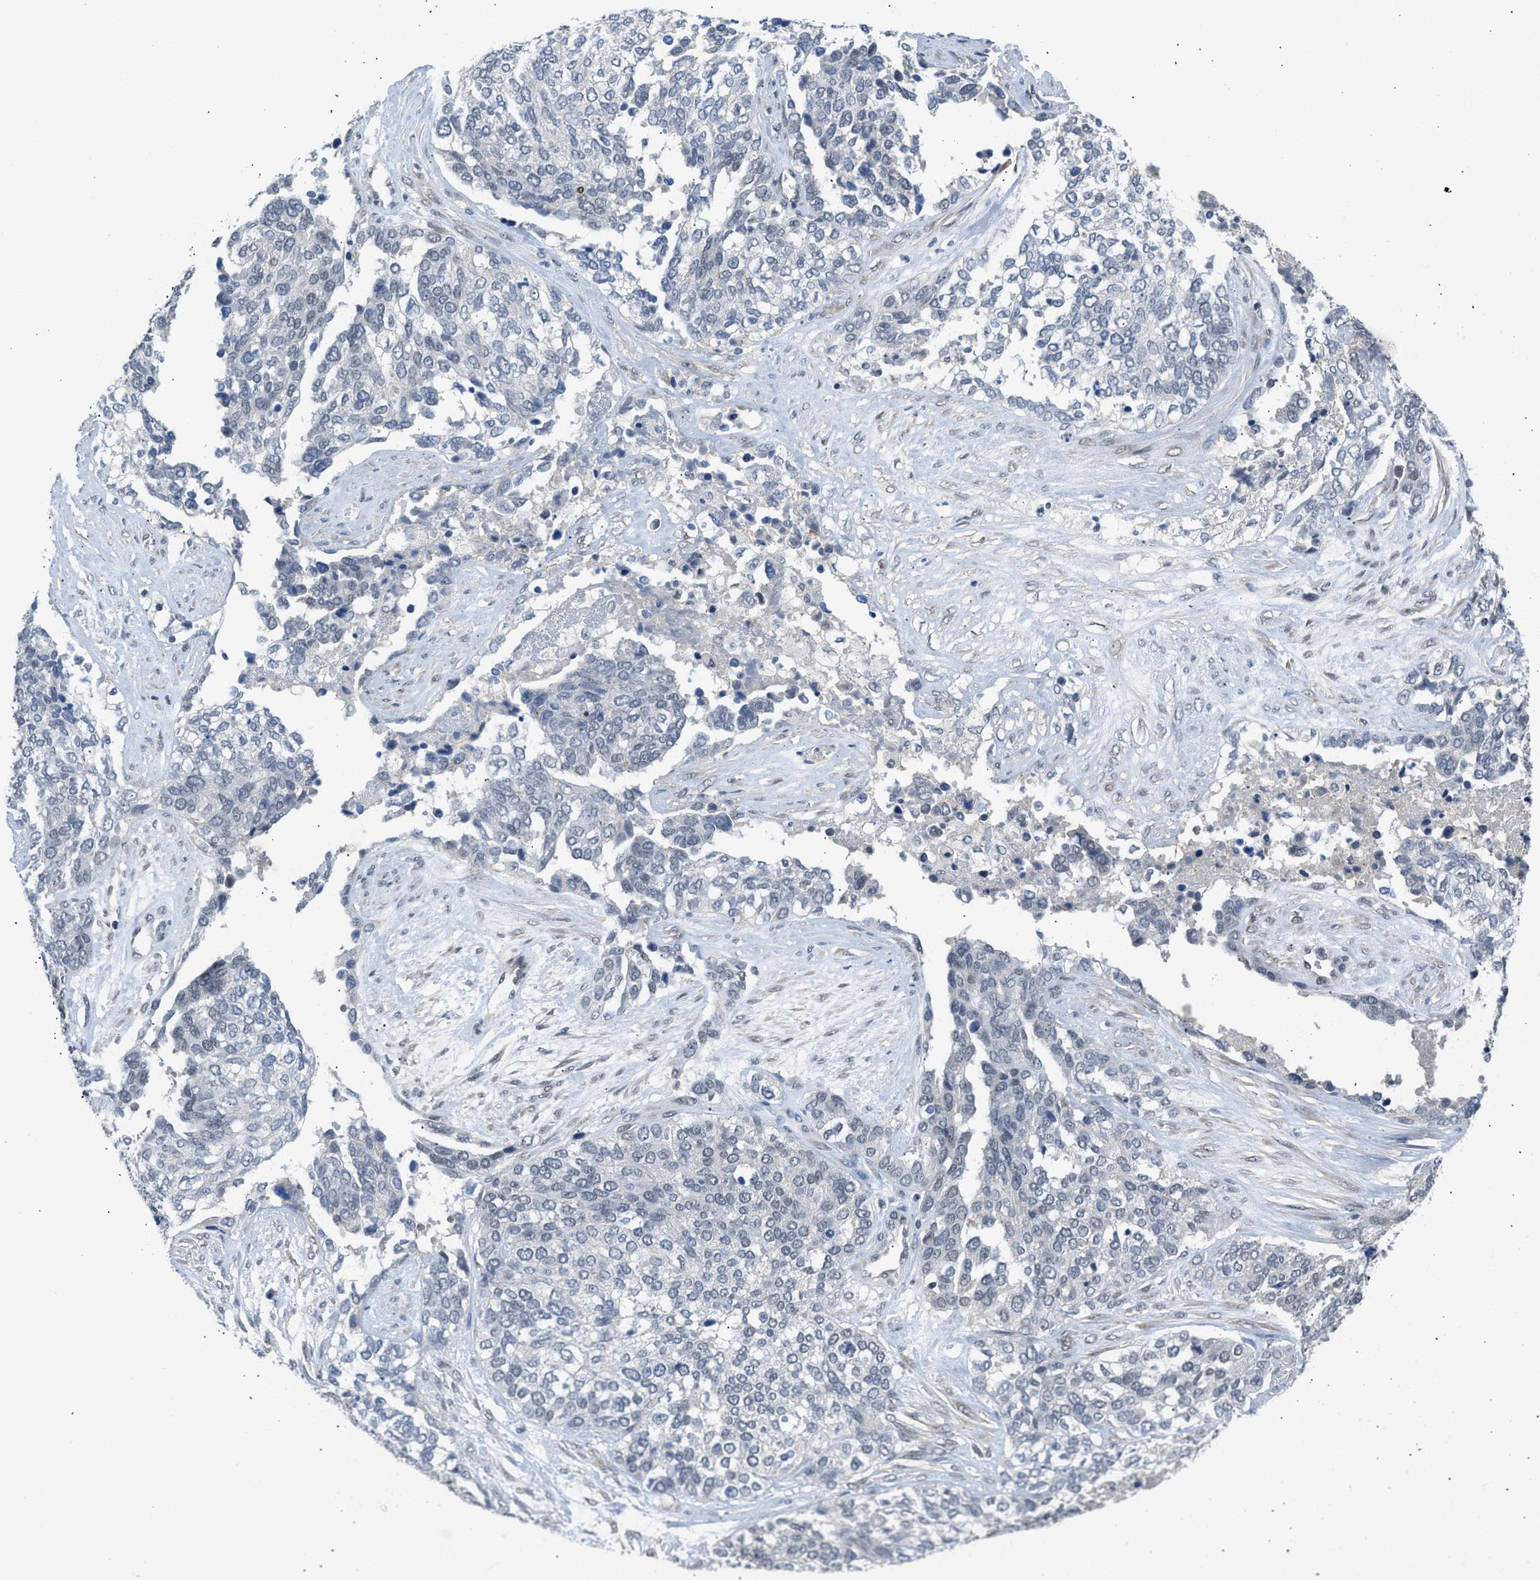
{"staining": {"intensity": "negative", "quantity": "none", "location": "none"}, "tissue": "ovarian cancer", "cell_type": "Tumor cells", "image_type": "cancer", "snomed": [{"axis": "morphology", "description": "Cystadenocarcinoma, serous, NOS"}, {"axis": "topography", "description": "Ovary"}], "caption": "IHC of human serous cystadenocarcinoma (ovarian) shows no expression in tumor cells.", "gene": "TERF2IP", "patient": {"sex": "female", "age": 44}}